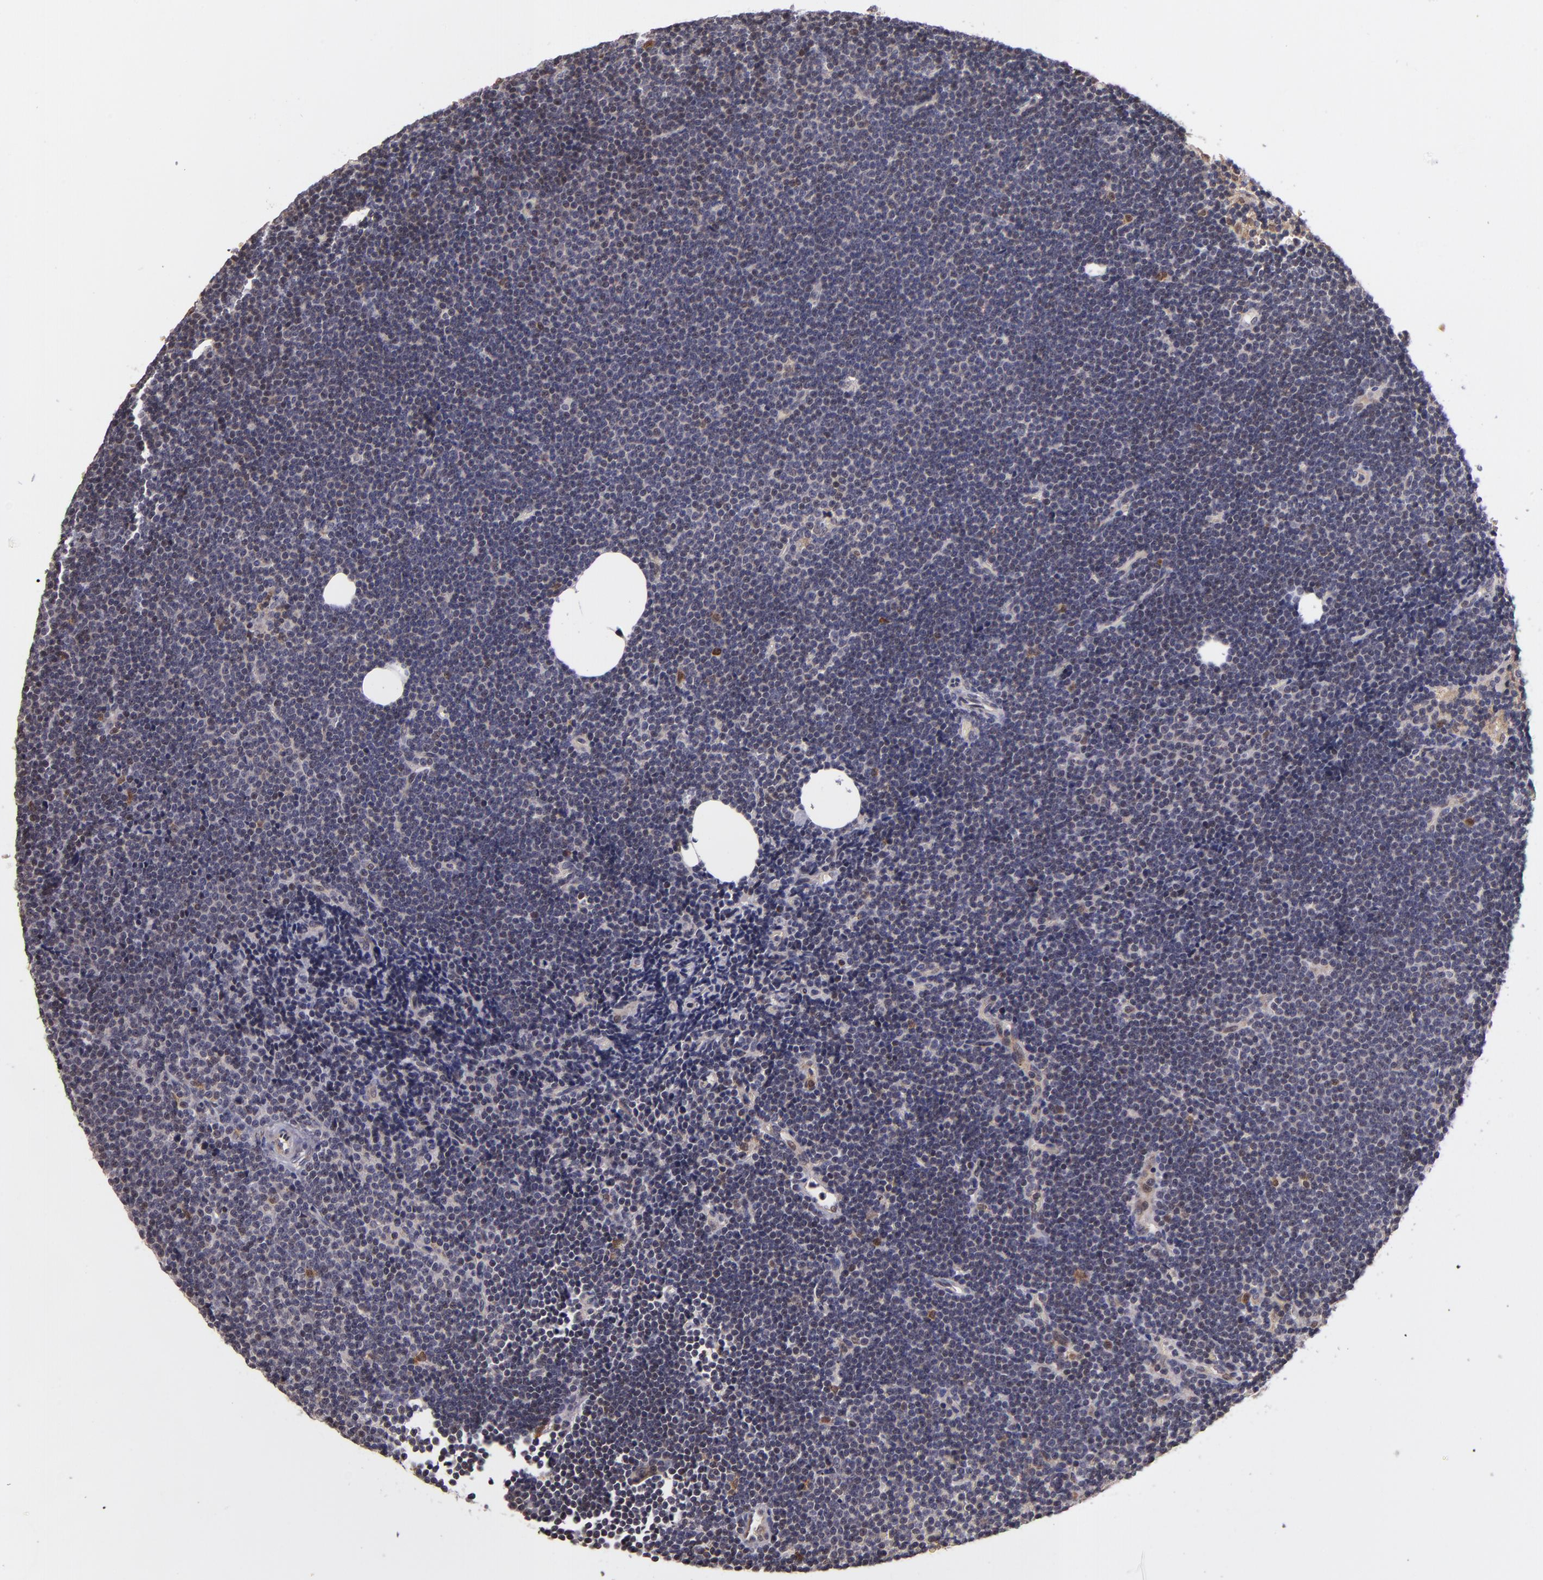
{"staining": {"intensity": "negative", "quantity": "none", "location": "none"}, "tissue": "lymphoma", "cell_type": "Tumor cells", "image_type": "cancer", "snomed": [{"axis": "morphology", "description": "Malignant lymphoma, non-Hodgkin's type, Low grade"}, {"axis": "topography", "description": "Lymph node"}], "caption": "Tumor cells are negative for brown protein staining in malignant lymphoma, non-Hodgkin's type (low-grade).", "gene": "CASP1", "patient": {"sex": "female", "age": 73}}